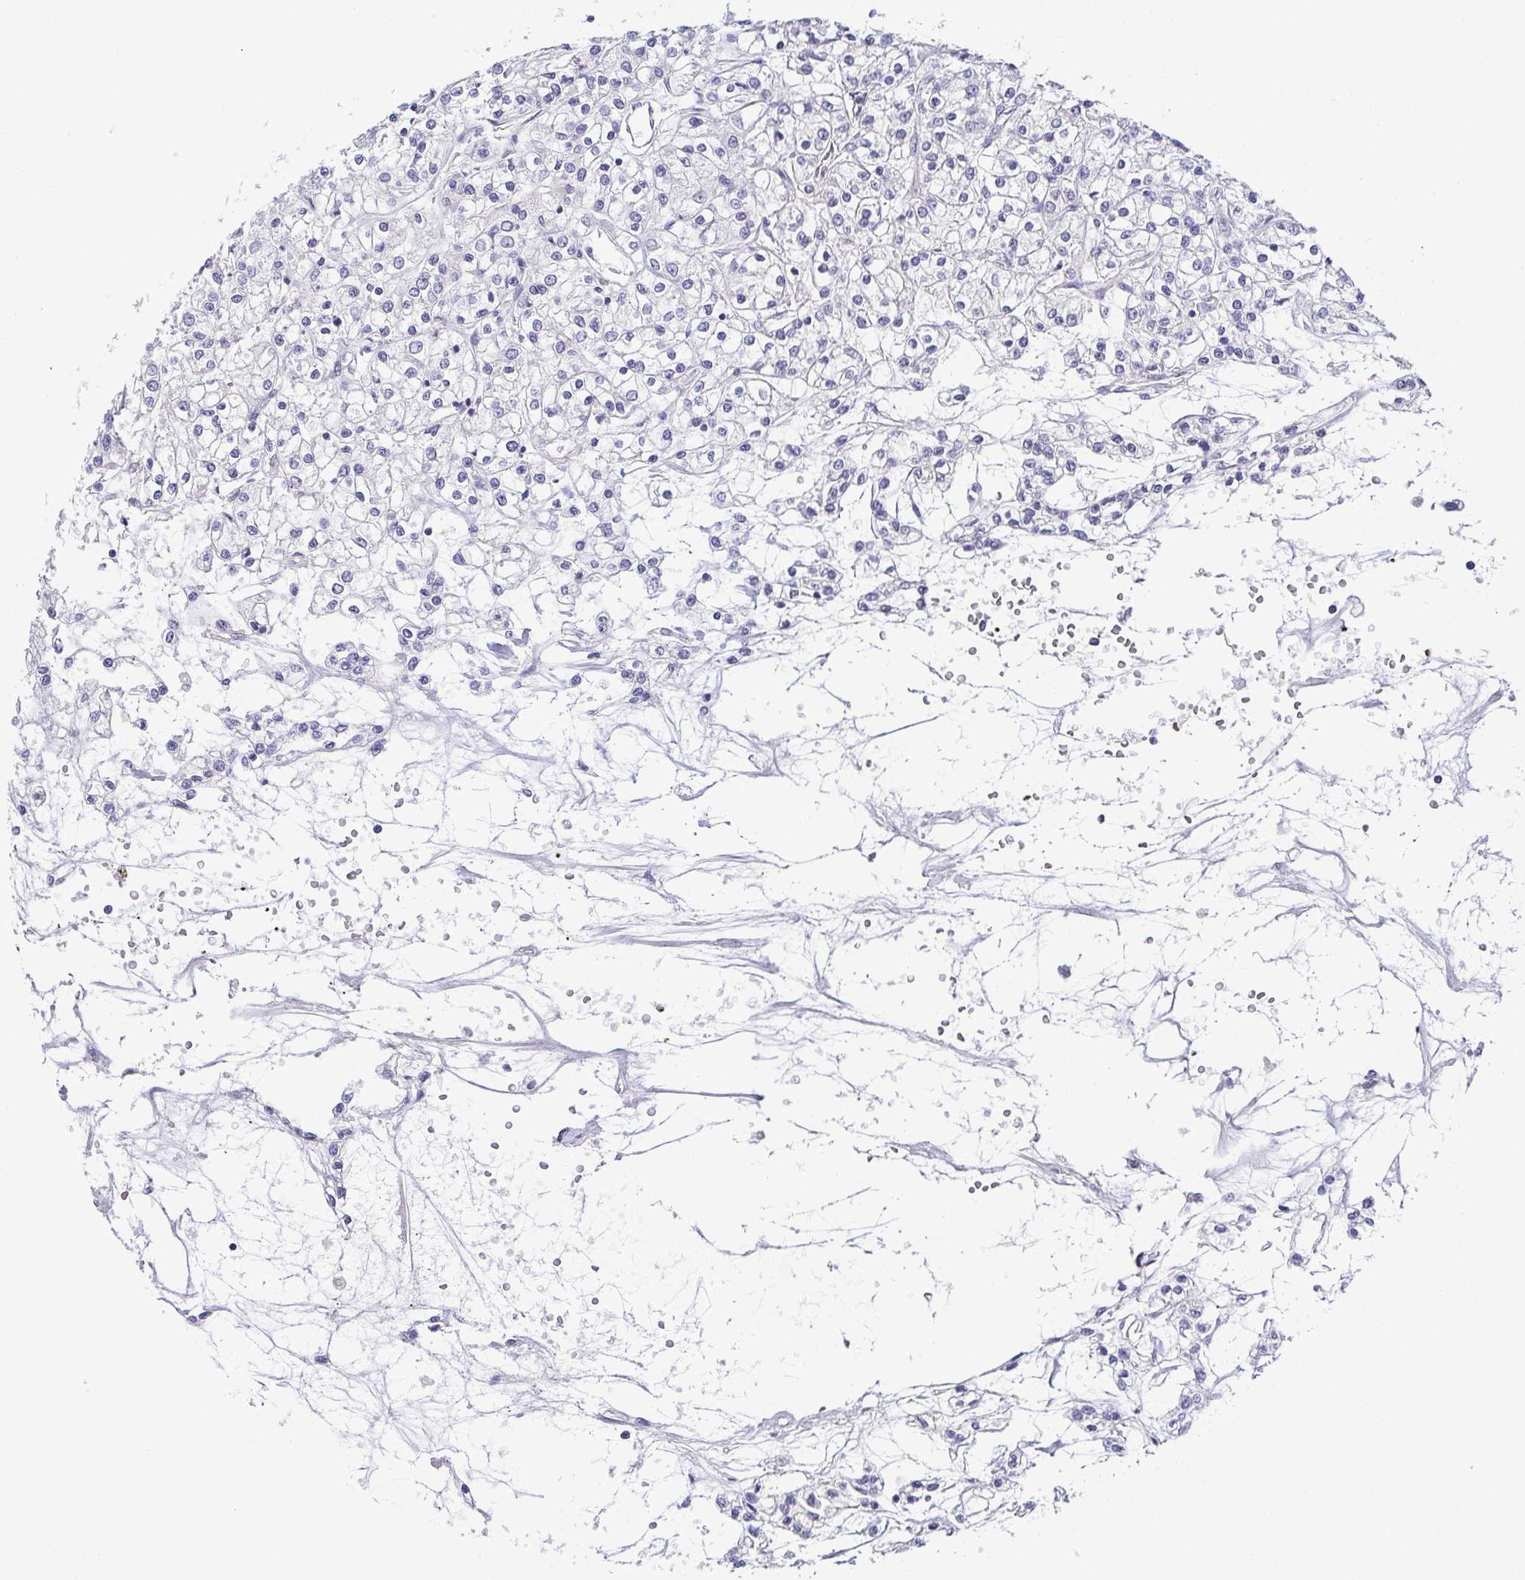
{"staining": {"intensity": "negative", "quantity": "none", "location": "none"}, "tissue": "renal cancer", "cell_type": "Tumor cells", "image_type": "cancer", "snomed": [{"axis": "morphology", "description": "Adenocarcinoma, NOS"}, {"axis": "topography", "description": "Kidney"}], "caption": "Photomicrograph shows no significant protein positivity in tumor cells of renal cancer (adenocarcinoma).", "gene": "RNASE7", "patient": {"sex": "female", "age": 59}}